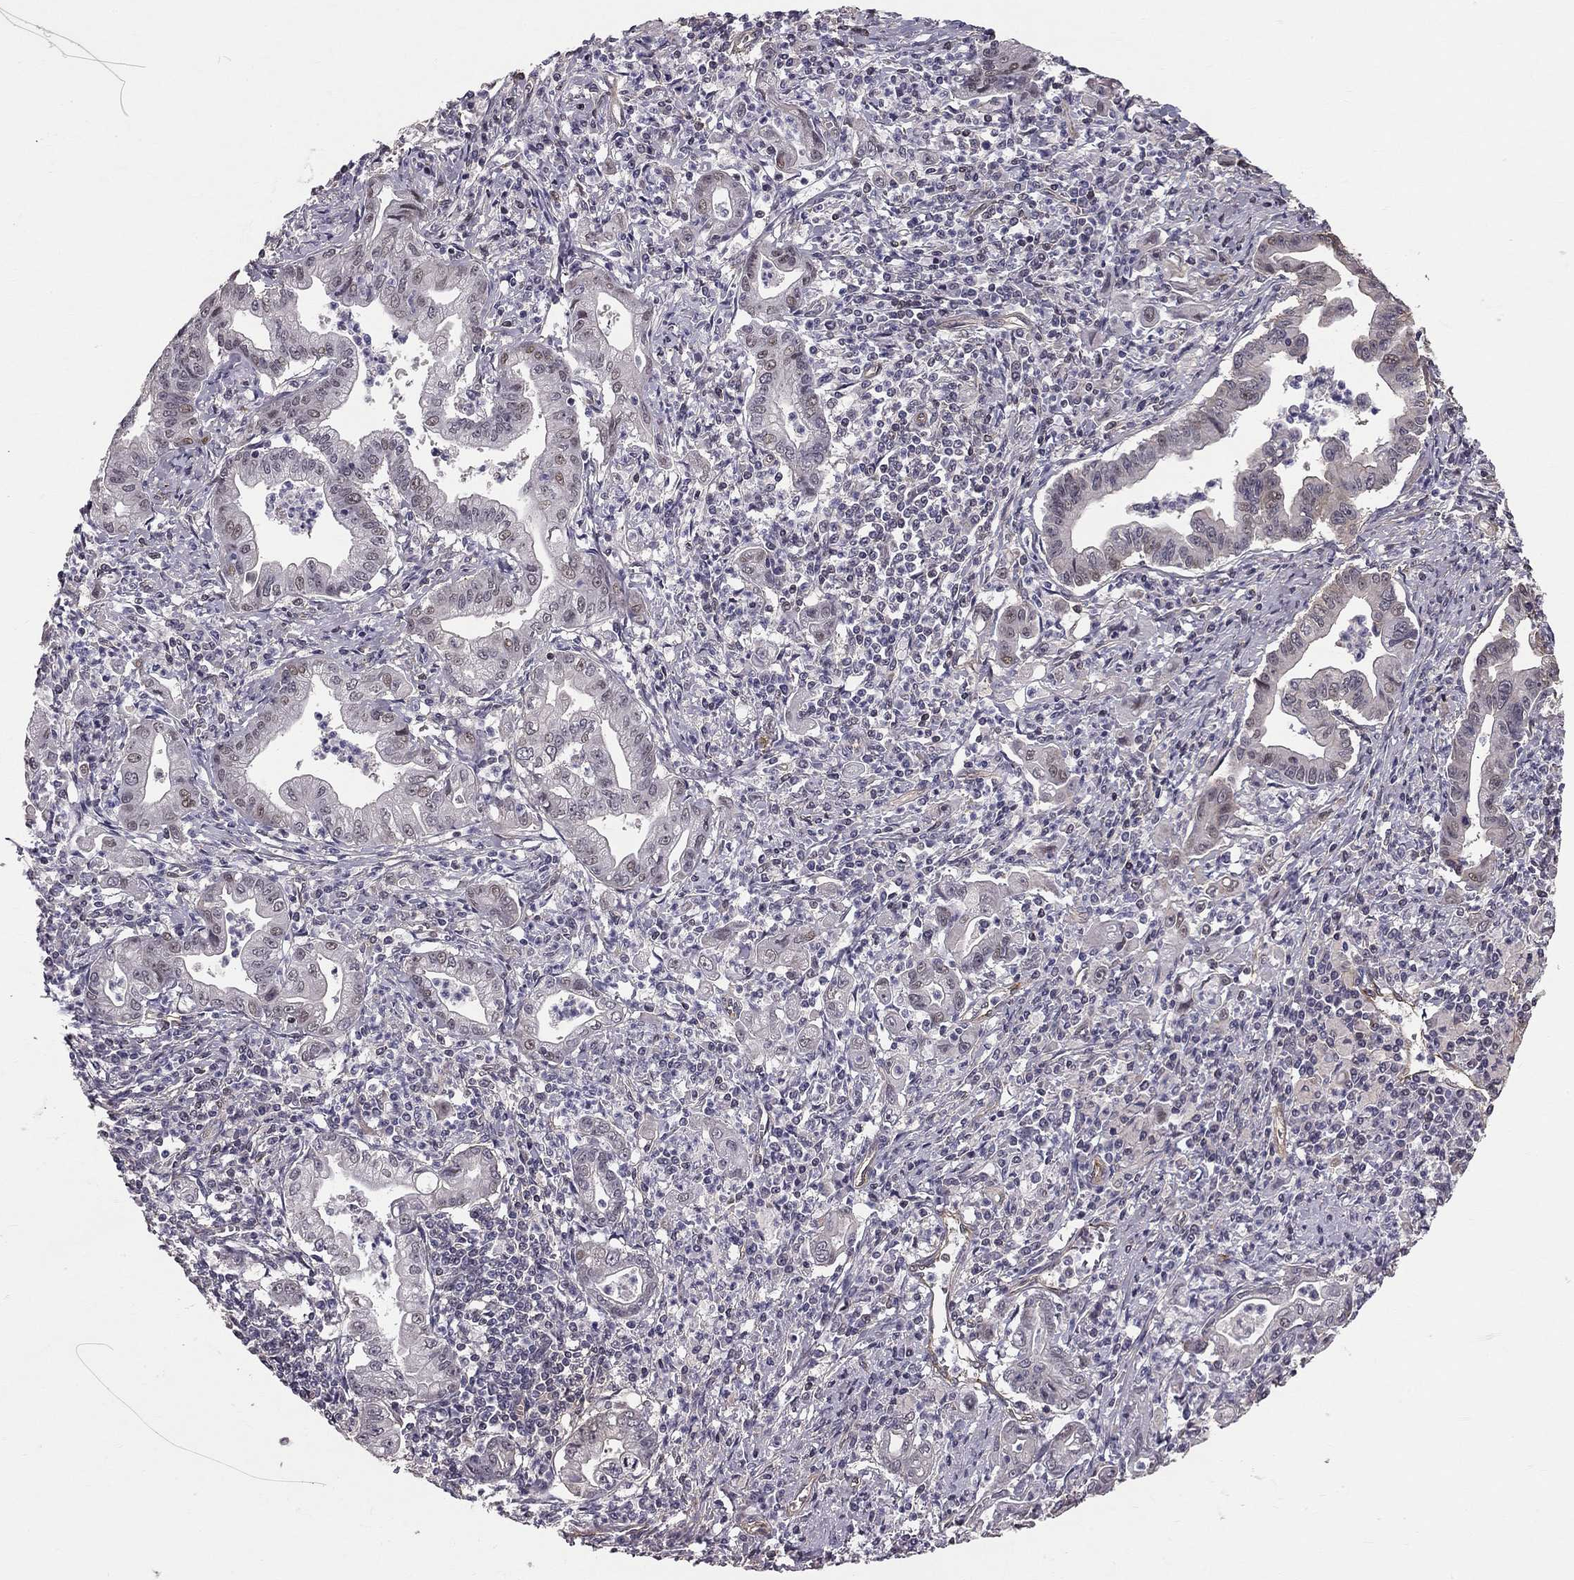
{"staining": {"intensity": "negative", "quantity": "none", "location": "none"}, "tissue": "stomach cancer", "cell_type": "Tumor cells", "image_type": "cancer", "snomed": [{"axis": "morphology", "description": "Adenocarcinoma, NOS"}, {"axis": "topography", "description": "Stomach, upper"}], "caption": "IHC image of stomach adenocarcinoma stained for a protein (brown), which demonstrates no staining in tumor cells. The staining was performed using DAB (3,3'-diaminobenzidine) to visualize the protein expression in brown, while the nuclei were stained in blue with hematoxylin (Magnification: 20x).", "gene": "GJB4", "patient": {"sex": "female", "age": 79}}